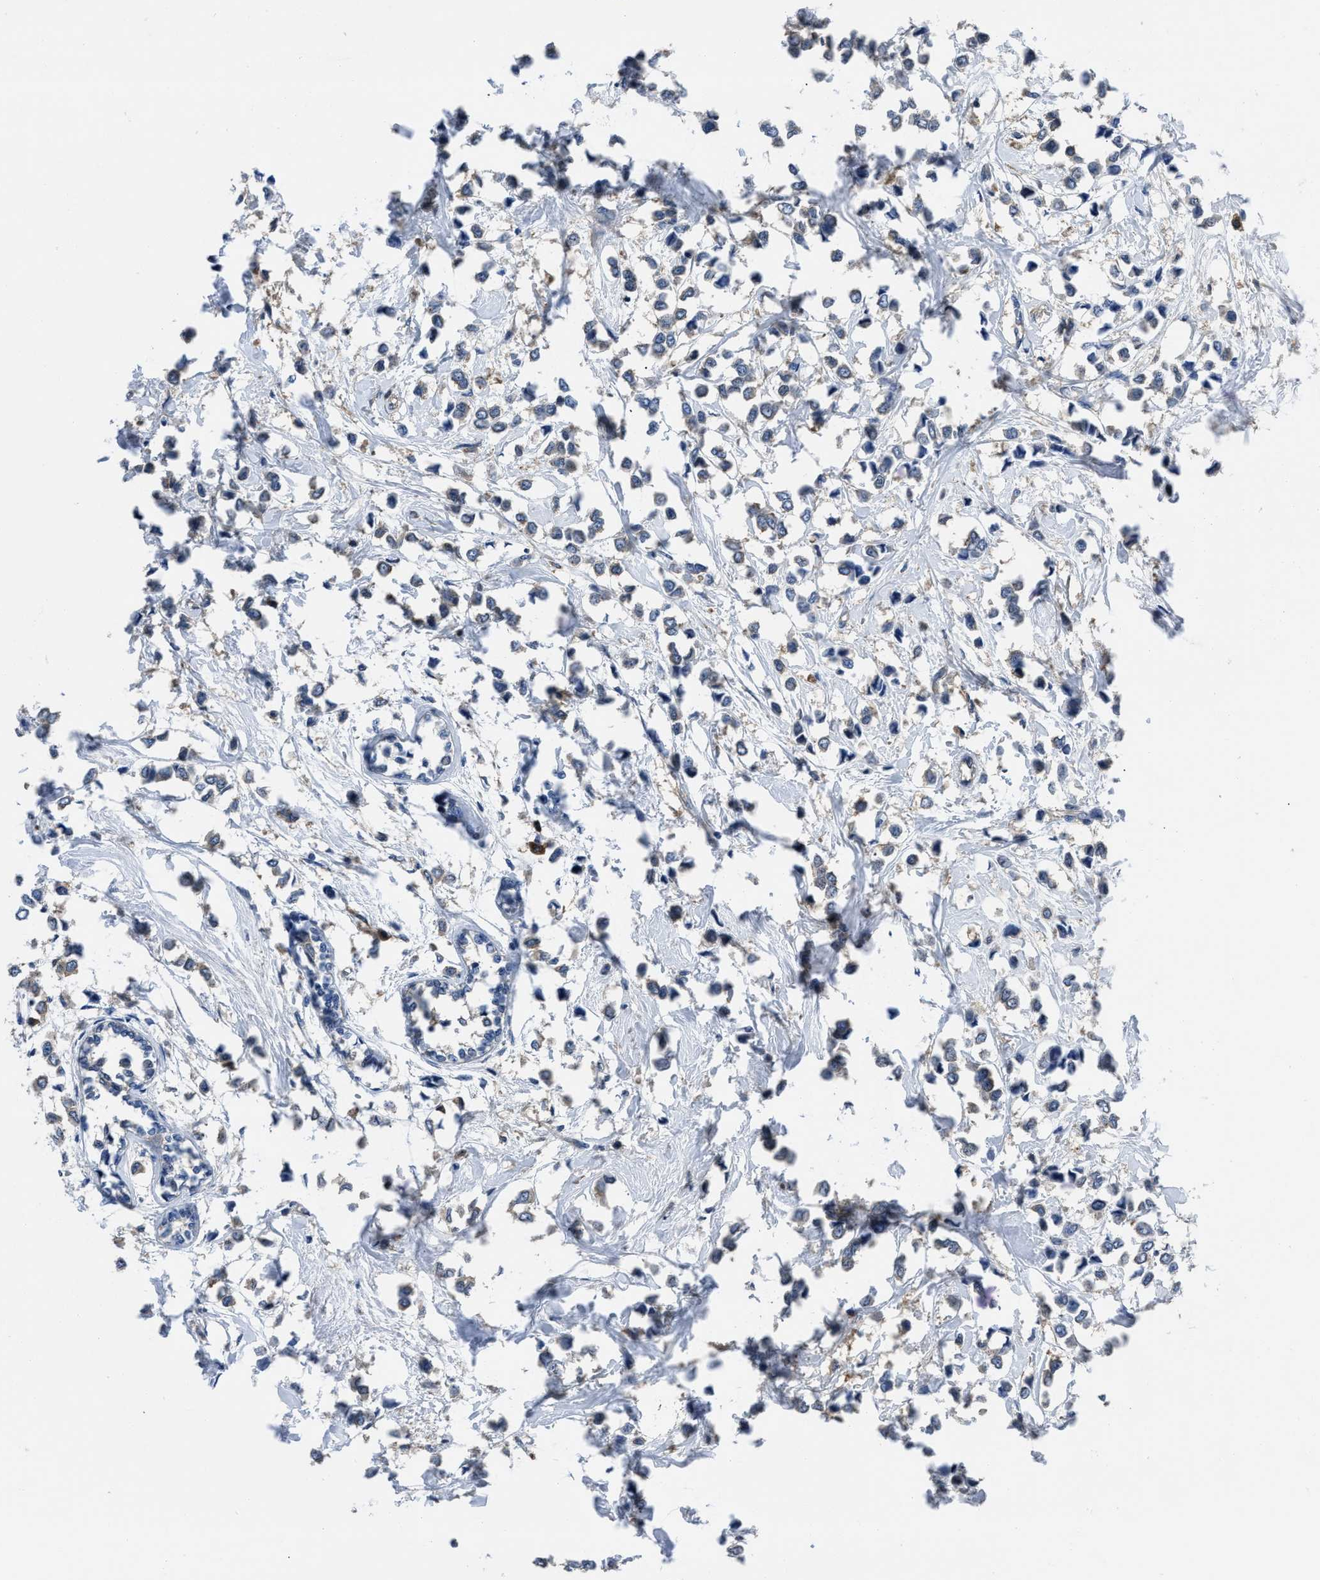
{"staining": {"intensity": "weak", "quantity": "25%-75%", "location": "cytoplasmic/membranous"}, "tissue": "breast cancer", "cell_type": "Tumor cells", "image_type": "cancer", "snomed": [{"axis": "morphology", "description": "Lobular carcinoma"}, {"axis": "topography", "description": "Breast"}], "caption": "This histopathology image exhibits immunohistochemistry (IHC) staining of human lobular carcinoma (breast), with low weak cytoplasmic/membranous expression in approximately 25%-75% of tumor cells.", "gene": "YARS1", "patient": {"sex": "female", "age": 51}}